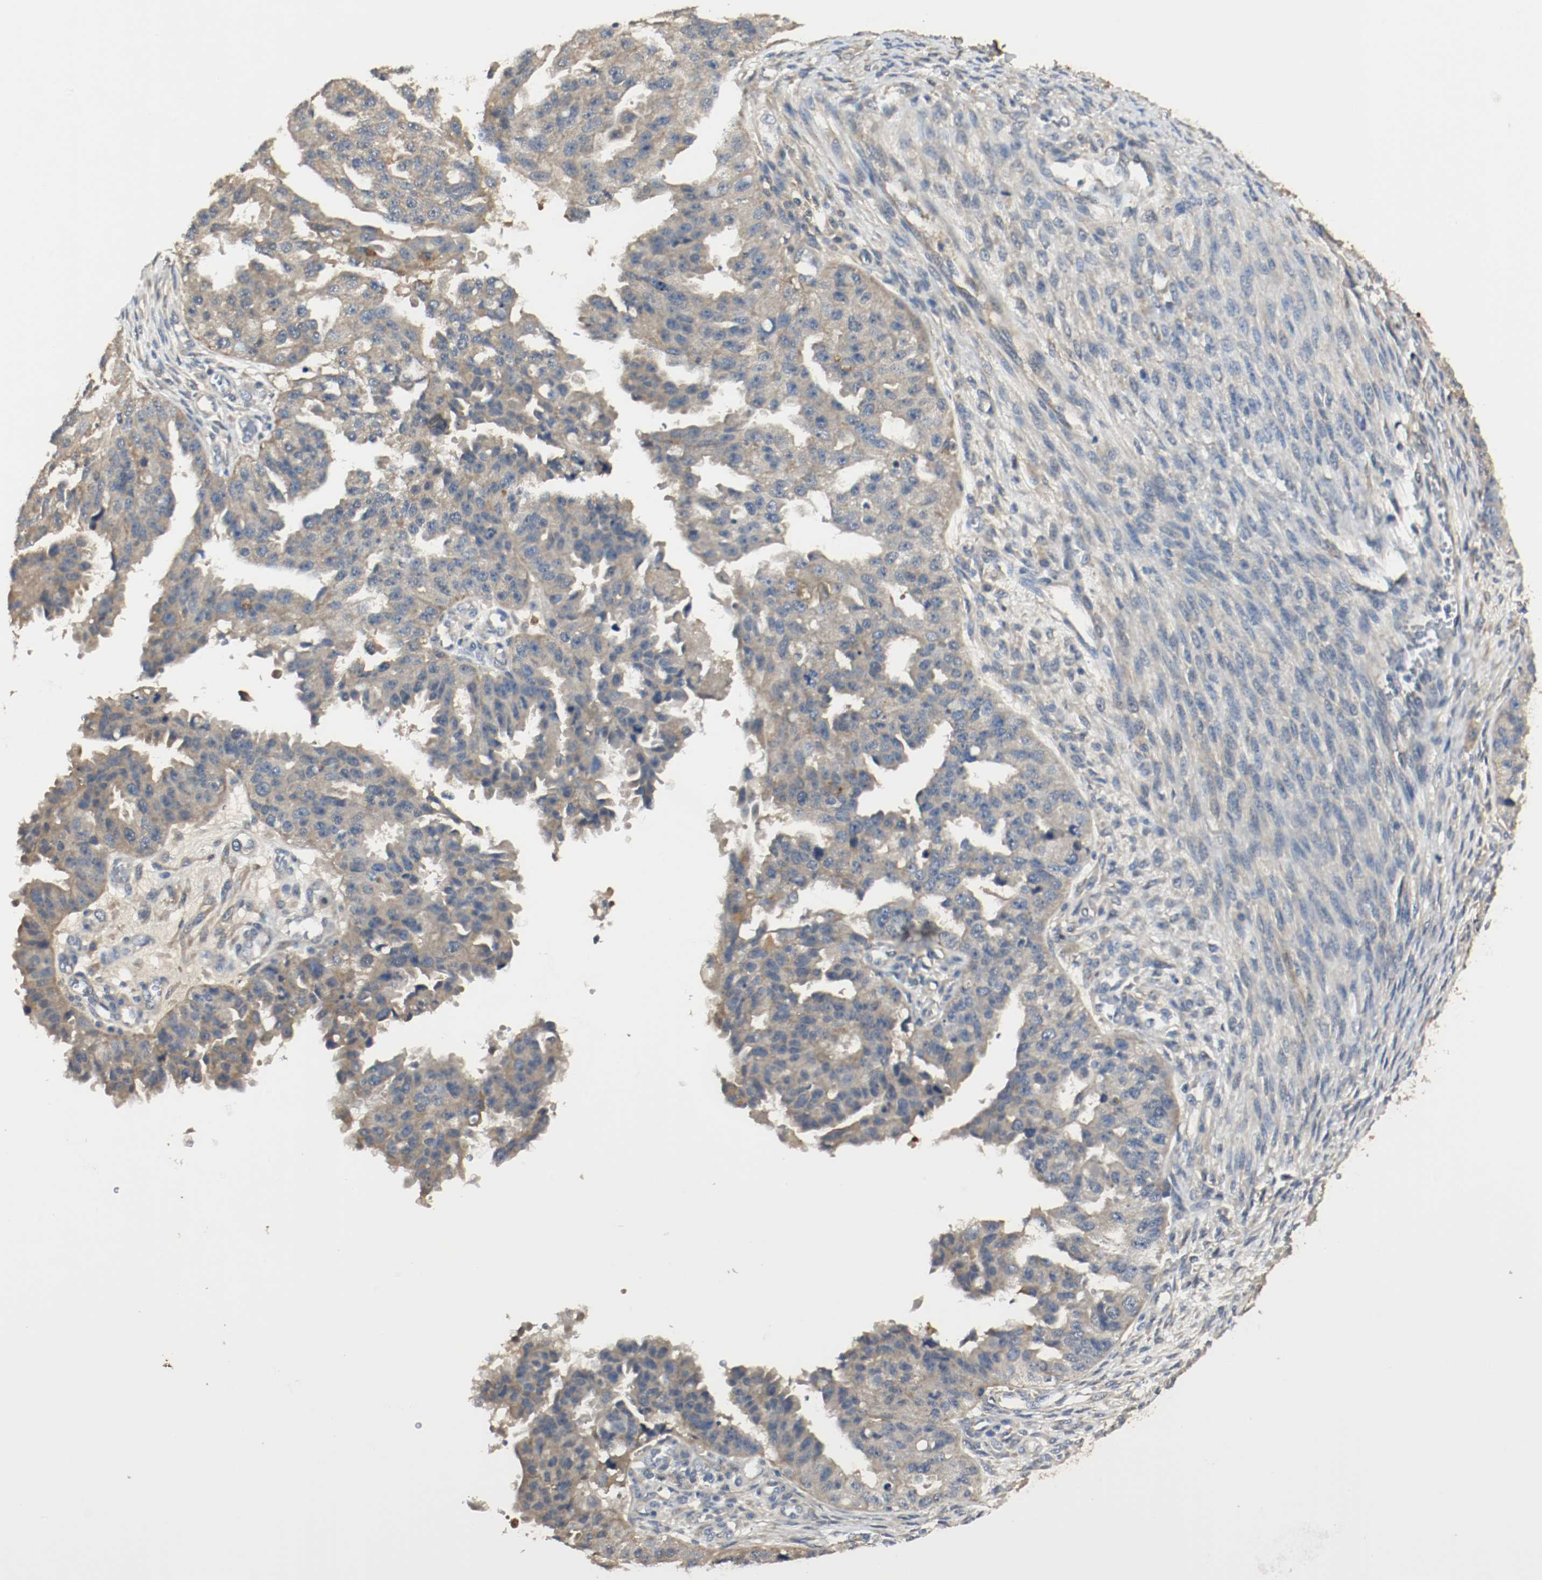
{"staining": {"intensity": "weak", "quantity": ">75%", "location": "cytoplasmic/membranous"}, "tissue": "ovarian cancer", "cell_type": "Tumor cells", "image_type": "cancer", "snomed": [{"axis": "morphology", "description": "Cystadenocarcinoma, serous, NOS"}, {"axis": "topography", "description": "Ovary"}], "caption": "IHC staining of ovarian cancer (serous cystadenocarcinoma), which exhibits low levels of weak cytoplasmic/membranous staining in about >75% of tumor cells indicating weak cytoplasmic/membranous protein positivity. The staining was performed using DAB (brown) for protein detection and nuclei were counterstained in hematoxylin (blue).", "gene": "MELTF", "patient": {"sex": "female", "age": 58}}